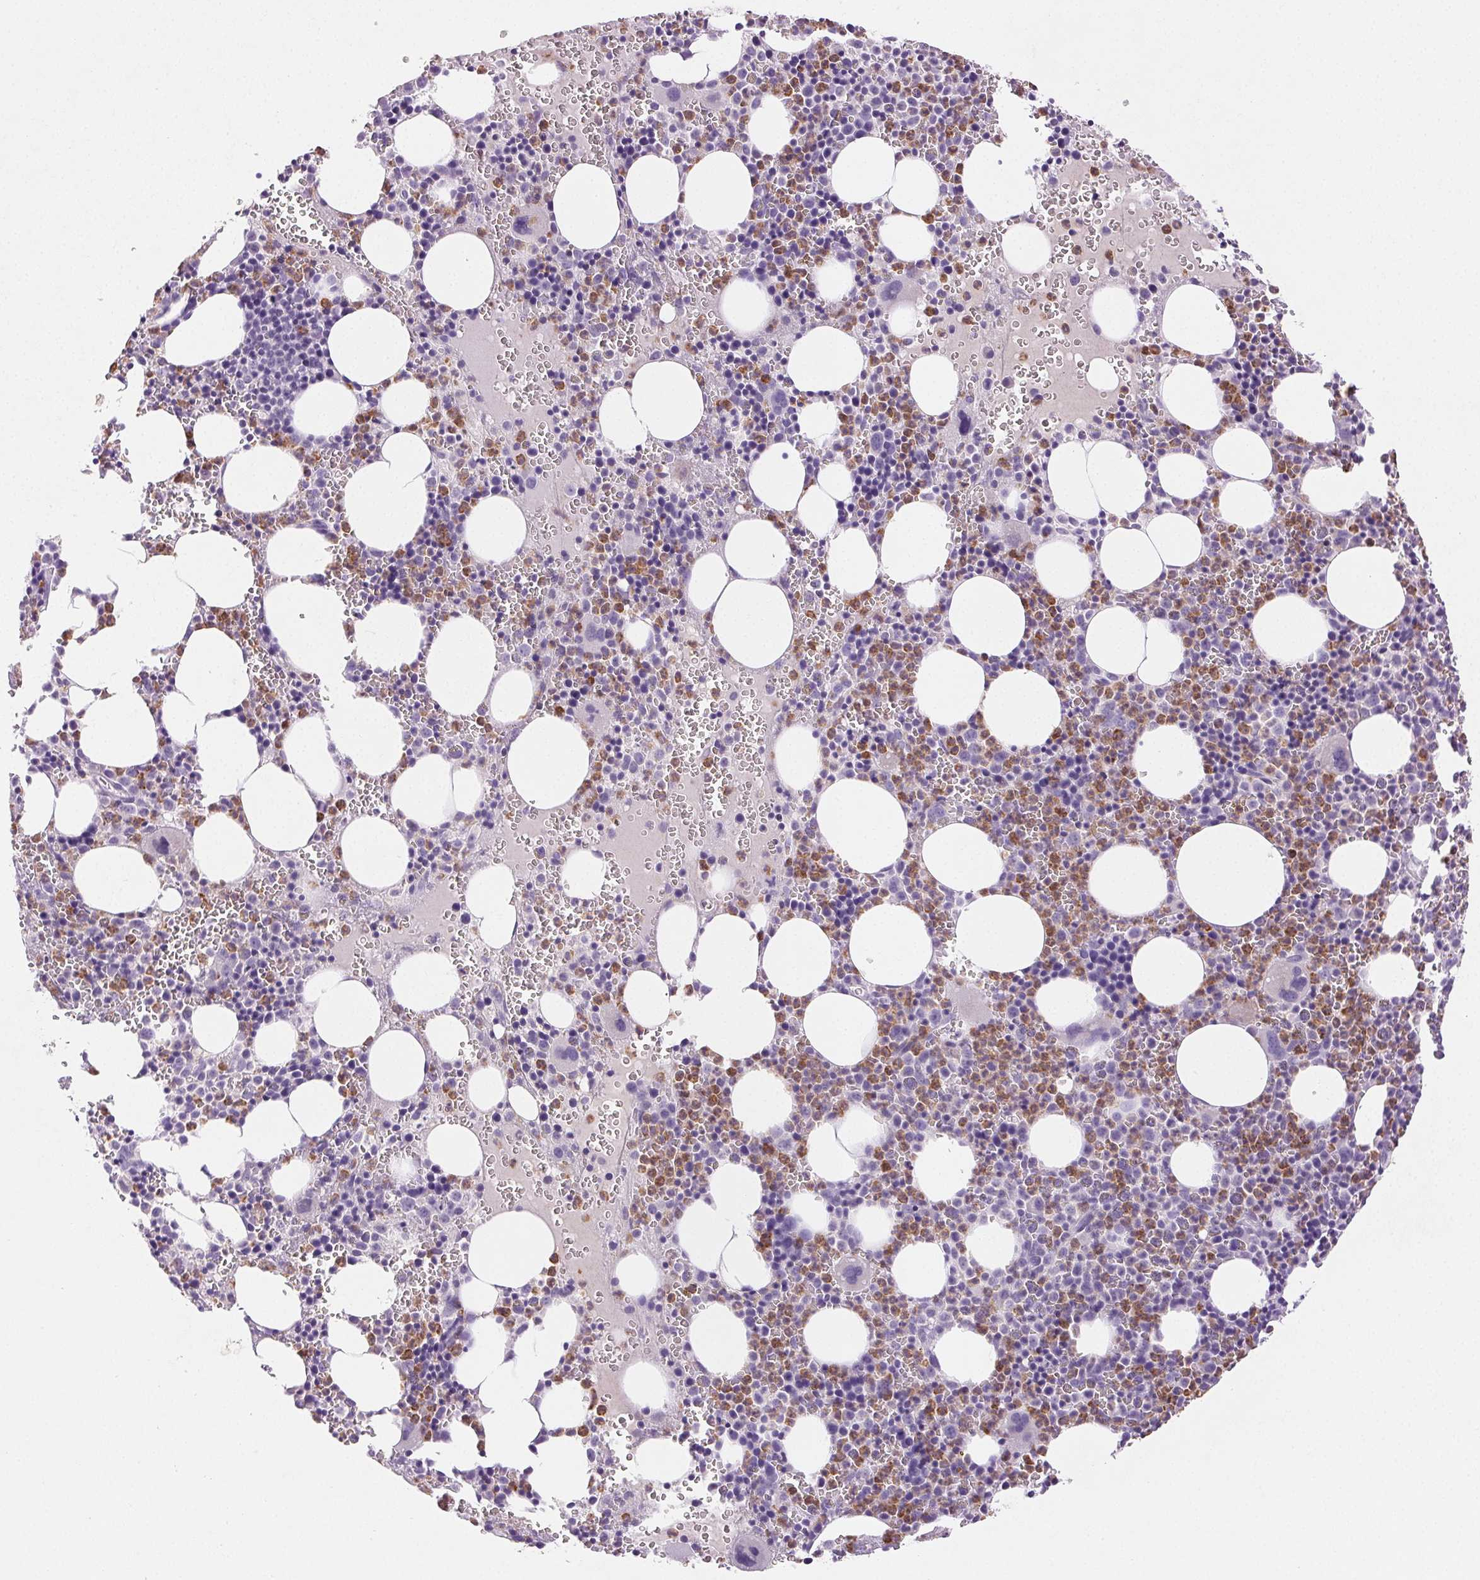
{"staining": {"intensity": "moderate", "quantity": "<25%", "location": "cytoplasmic/membranous"}, "tissue": "bone marrow", "cell_type": "Hematopoietic cells", "image_type": "normal", "snomed": [{"axis": "morphology", "description": "Normal tissue, NOS"}, {"axis": "topography", "description": "Bone marrow"}], "caption": "Immunohistochemistry (IHC) image of benign bone marrow stained for a protein (brown), which demonstrates low levels of moderate cytoplasmic/membranous expression in about <25% of hematopoietic cells.", "gene": "EMX2", "patient": {"sex": "male", "age": 63}}